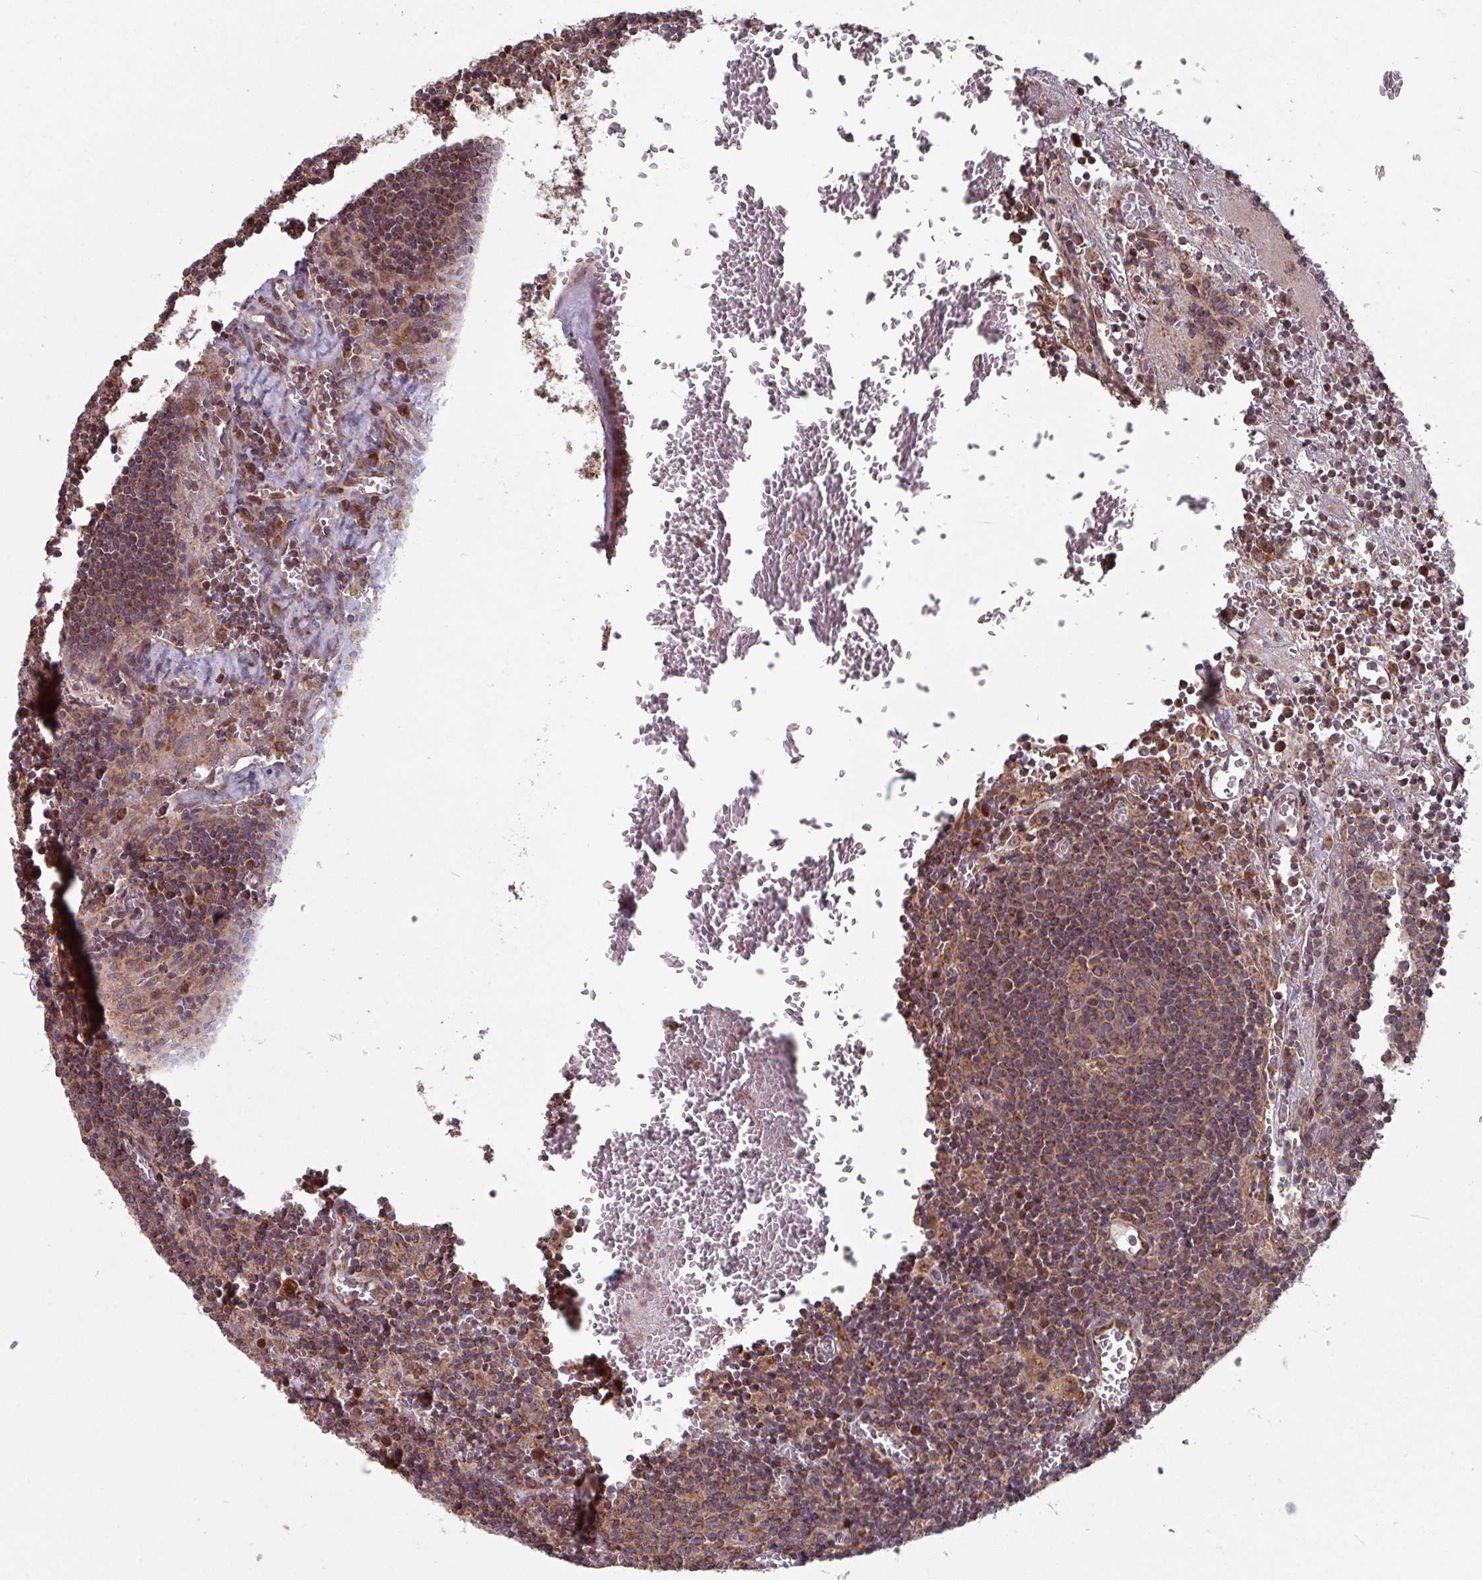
{"staining": {"intensity": "moderate", "quantity": ">75%", "location": "cytoplasmic/membranous"}, "tissue": "lymph node", "cell_type": "Germinal center cells", "image_type": "normal", "snomed": [{"axis": "morphology", "description": "Normal tissue, NOS"}, {"axis": "topography", "description": "Lymph node"}], "caption": "Immunohistochemical staining of benign human lymph node shows medium levels of moderate cytoplasmic/membranous expression in about >75% of germinal center cells.", "gene": "COX7C", "patient": {"sex": "male", "age": 50}}